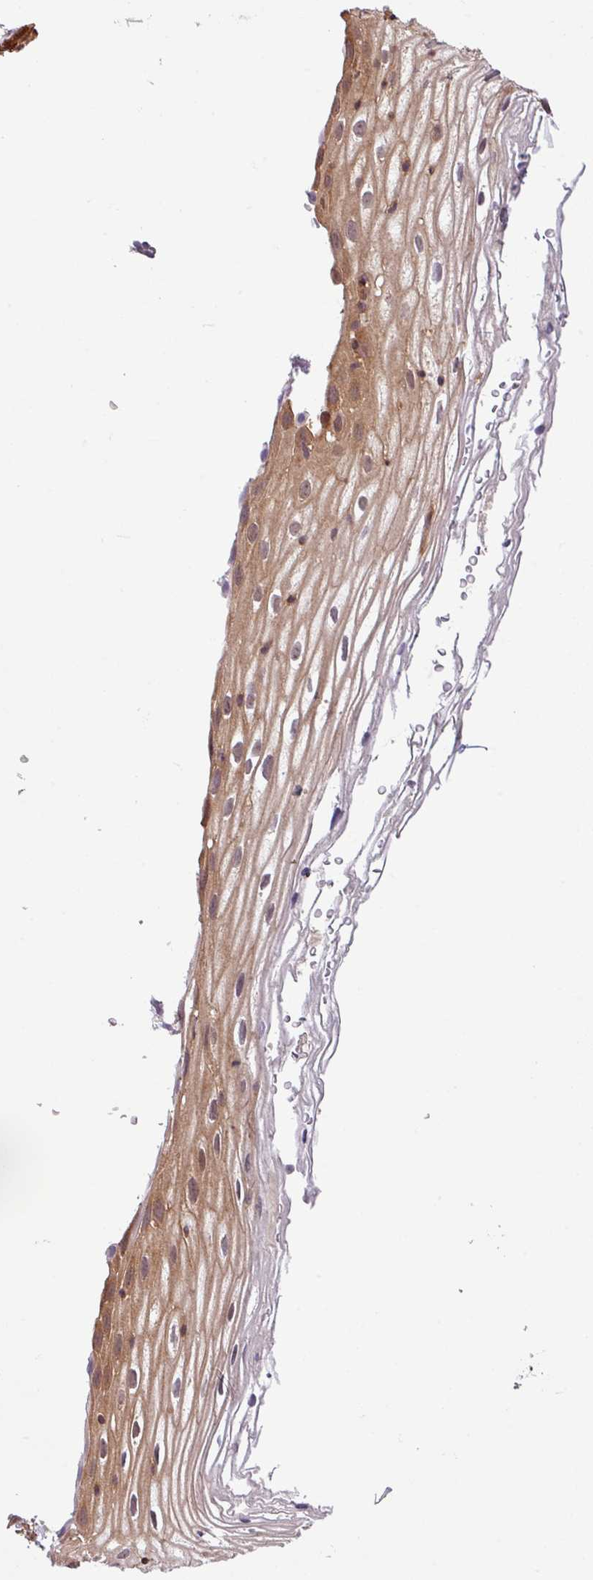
{"staining": {"intensity": "moderate", "quantity": "25%-75%", "location": "cytoplasmic/membranous,nuclear"}, "tissue": "vagina", "cell_type": "Squamous epithelial cells", "image_type": "normal", "snomed": [{"axis": "morphology", "description": "Normal tissue, NOS"}, {"axis": "morphology", "description": "Adenocarcinoma, NOS"}, {"axis": "topography", "description": "Rectum"}, {"axis": "topography", "description": "Vagina"}, {"axis": "topography", "description": "Peripheral nerve tissue"}], "caption": "Immunohistochemical staining of benign vagina reveals medium levels of moderate cytoplasmic/membranous,nuclear expression in about 25%-75% of squamous epithelial cells.", "gene": "SHB", "patient": {"sex": "female", "age": 71}}